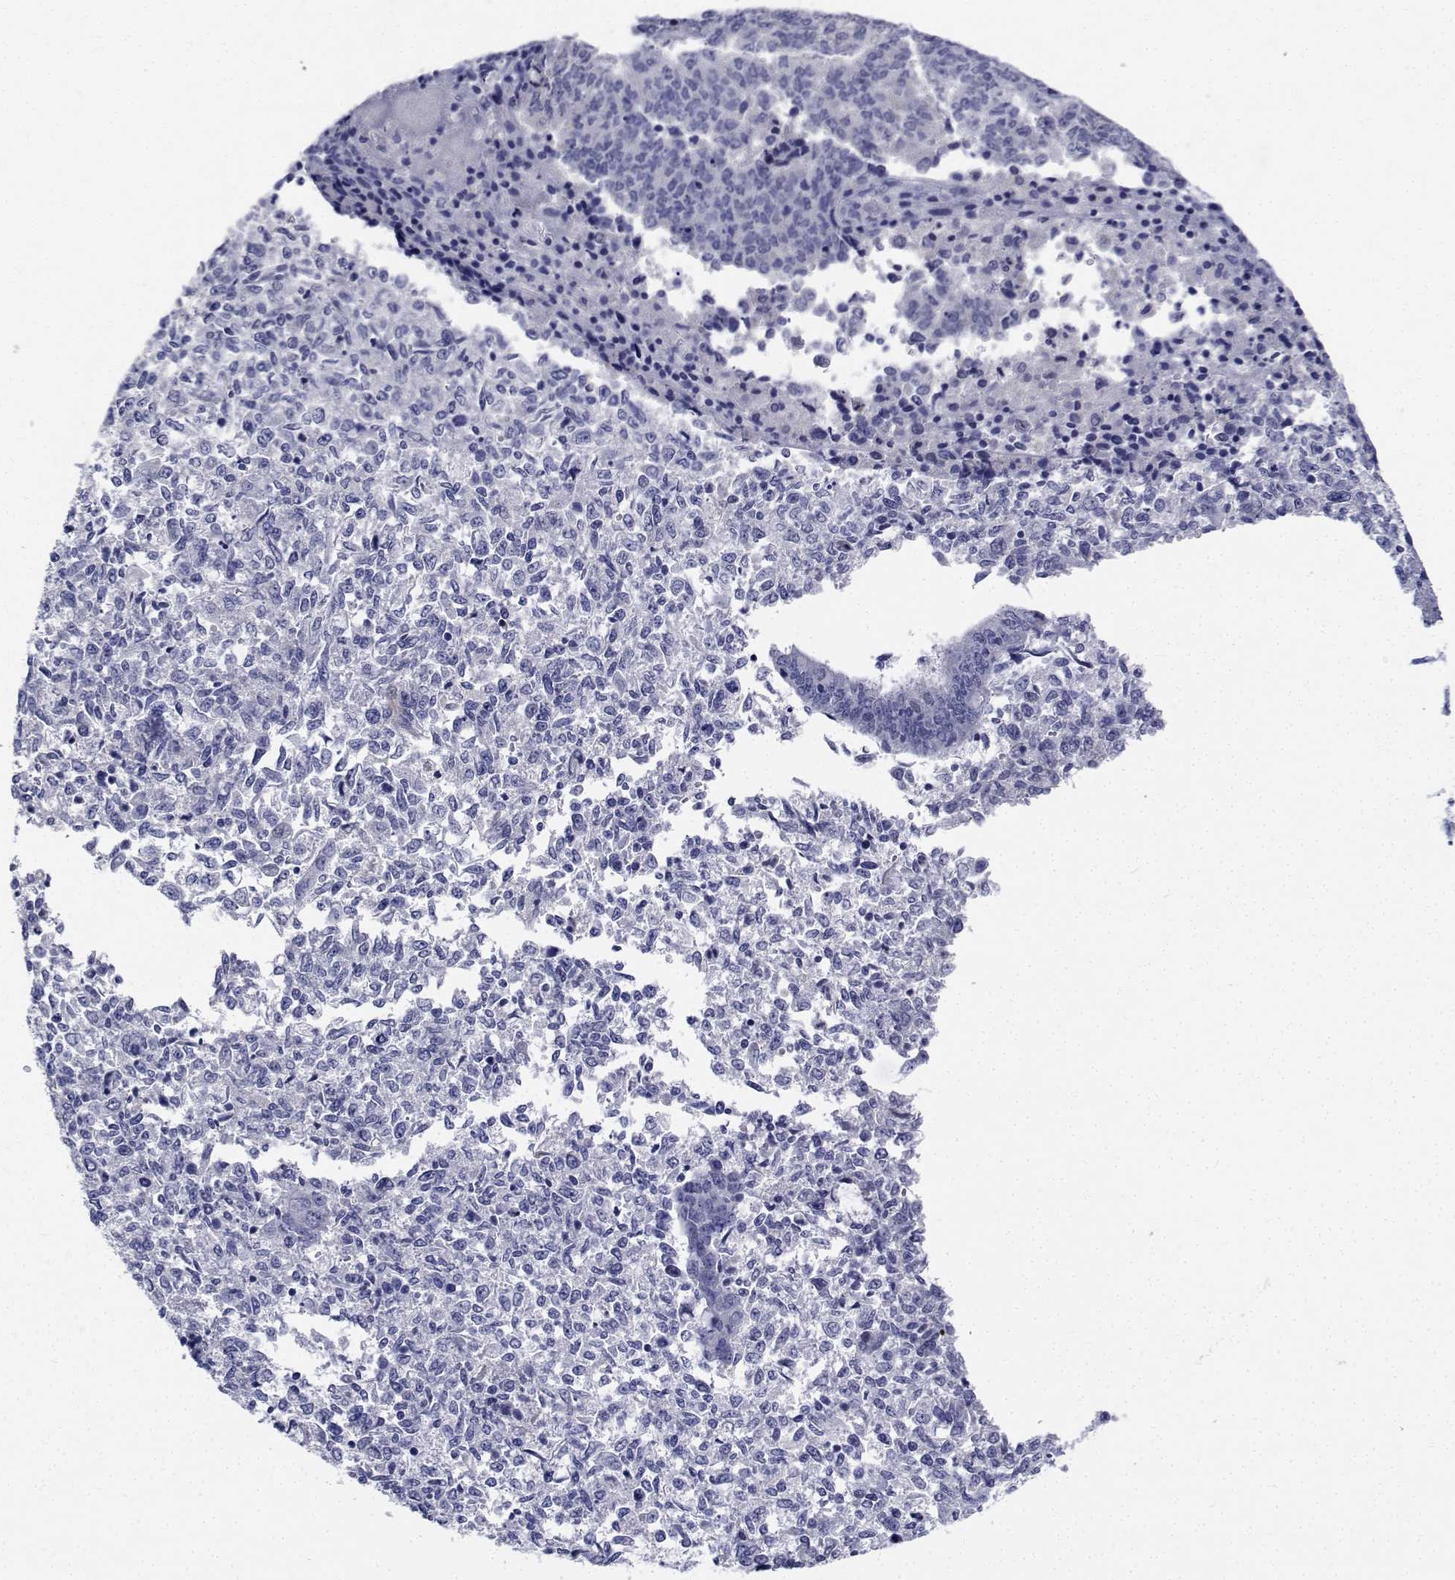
{"staining": {"intensity": "negative", "quantity": "none", "location": "none"}, "tissue": "endometrial cancer", "cell_type": "Tumor cells", "image_type": "cancer", "snomed": [{"axis": "morphology", "description": "Adenocarcinoma, NOS"}, {"axis": "topography", "description": "Endometrium"}], "caption": "An image of adenocarcinoma (endometrial) stained for a protein demonstrates no brown staining in tumor cells.", "gene": "PLXNA4", "patient": {"sex": "female", "age": 50}}